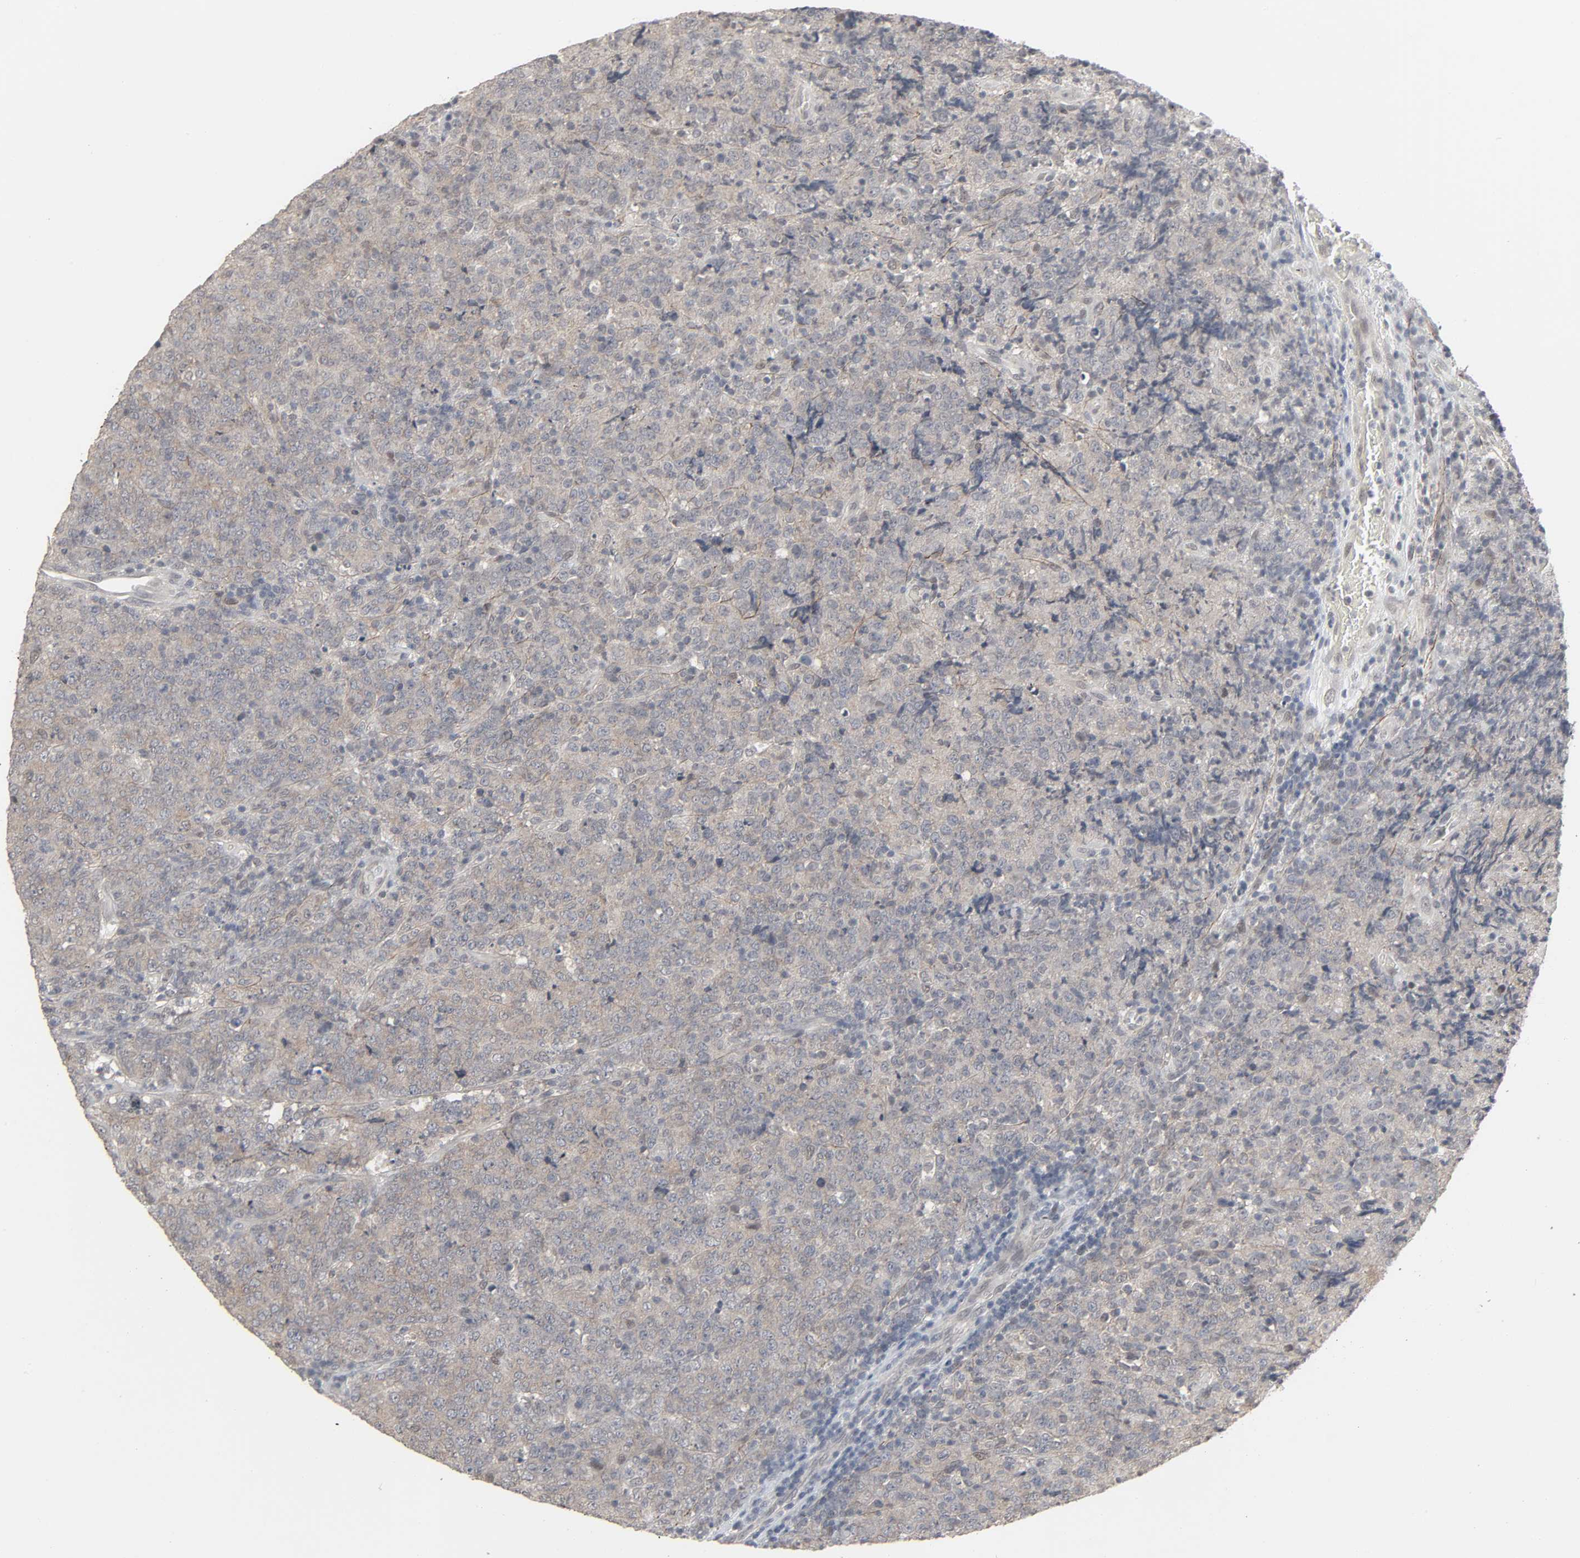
{"staining": {"intensity": "negative", "quantity": "none", "location": "none"}, "tissue": "lymphoma", "cell_type": "Tumor cells", "image_type": "cancer", "snomed": [{"axis": "morphology", "description": "Malignant lymphoma, non-Hodgkin's type, High grade"}, {"axis": "topography", "description": "Tonsil"}], "caption": "Immunohistochemical staining of human malignant lymphoma, non-Hodgkin's type (high-grade) displays no significant staining in tumor cells.", "gene": "ZNF222", "patient": {"sex": "female", "age": 36}}